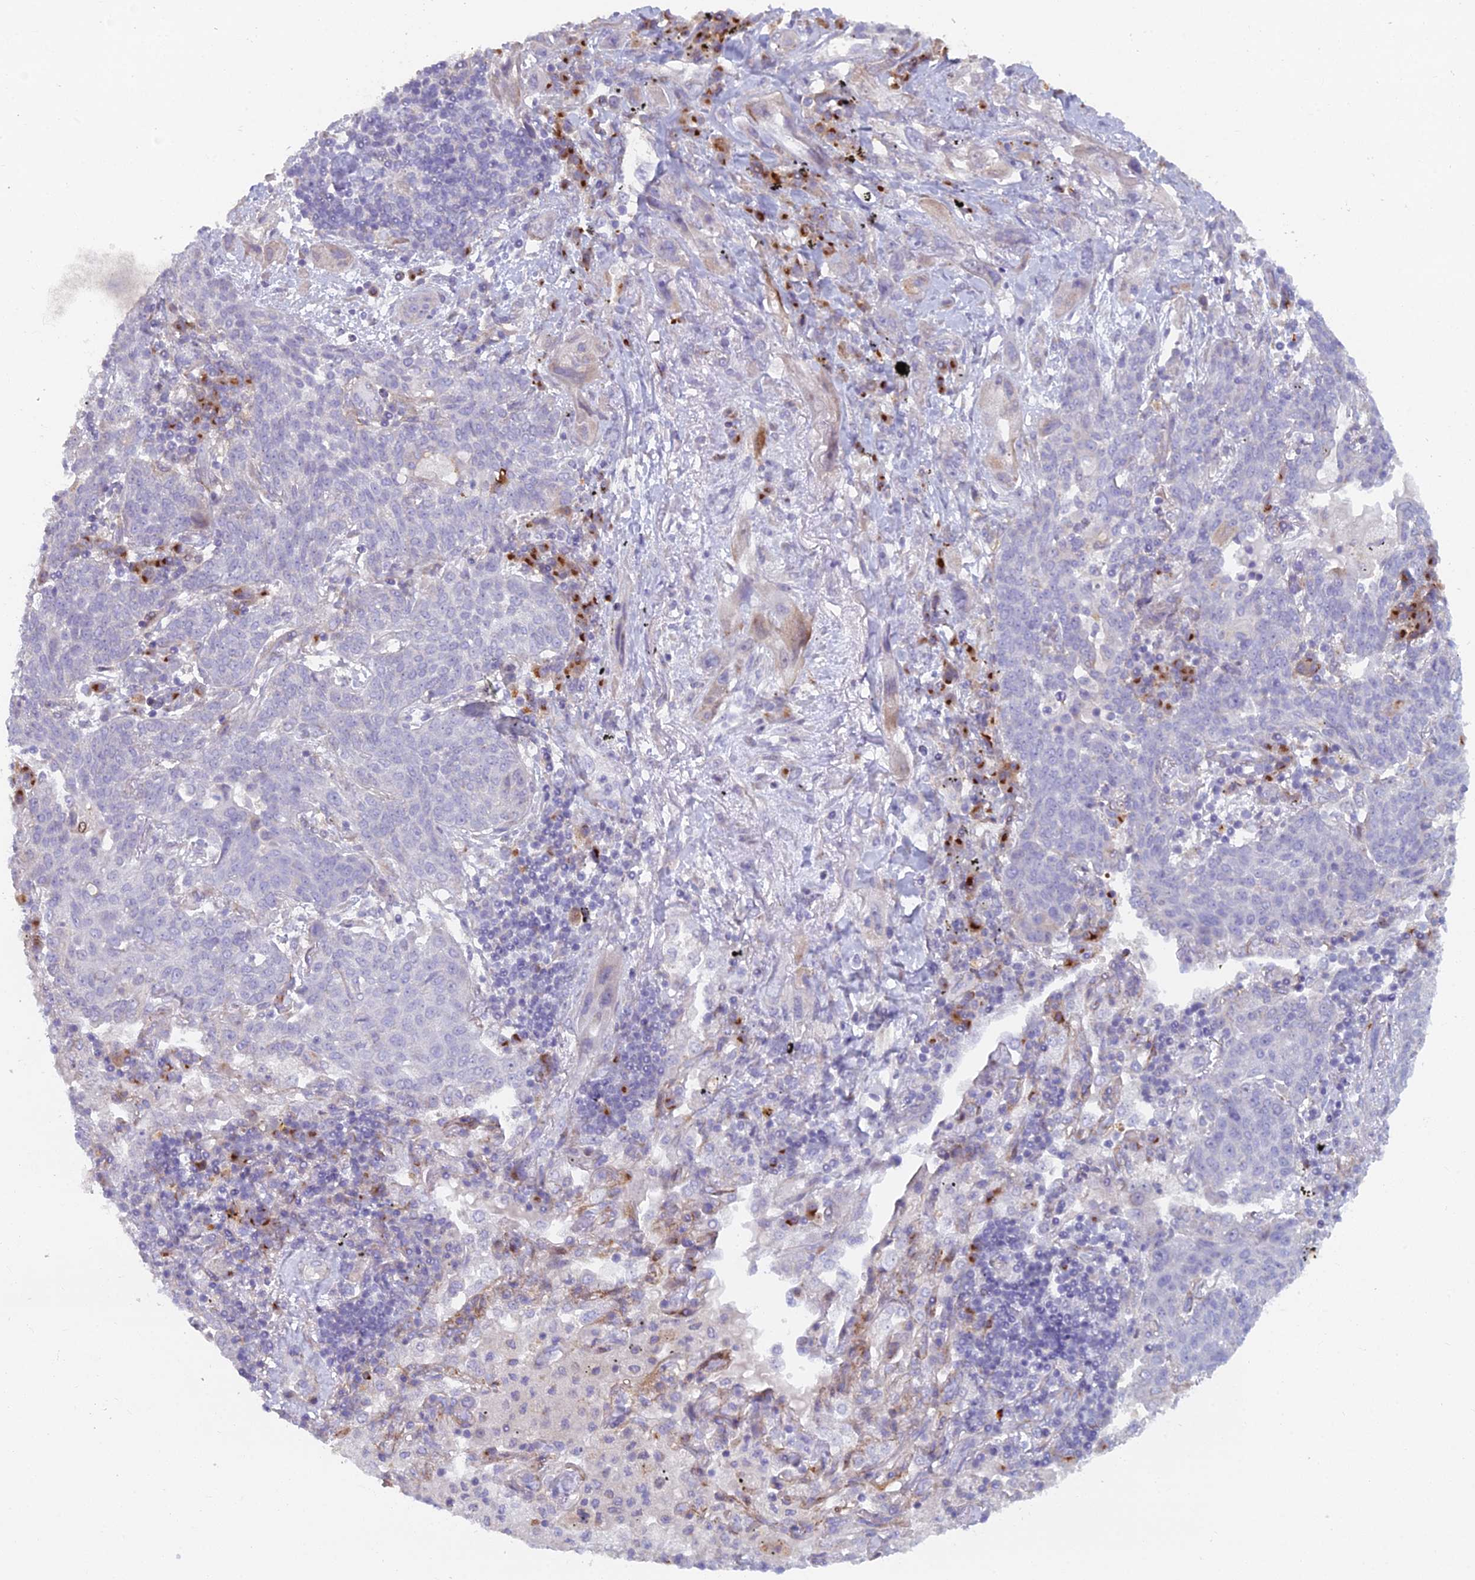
{"staining": {"intensity": "negative", "quantity": "none", "location": "none"}, "tissue": "lung cancer", "cell_type": "Tumor cells", "image_type": "cancer", "snomed": [{"axis": "morphology", "description": "Squamous cell carcinoma, NOS"}, {"axis": "topography", "description": "Lung"}], "caption": "Immunohistochemistry (IHC) histopathology image of neoplastic tissue: lung cancer stained with DAB shows no significant protein staining in tumor cells.", "gene": "B9D2", "patient": {"sex": "female", "age": 70}}